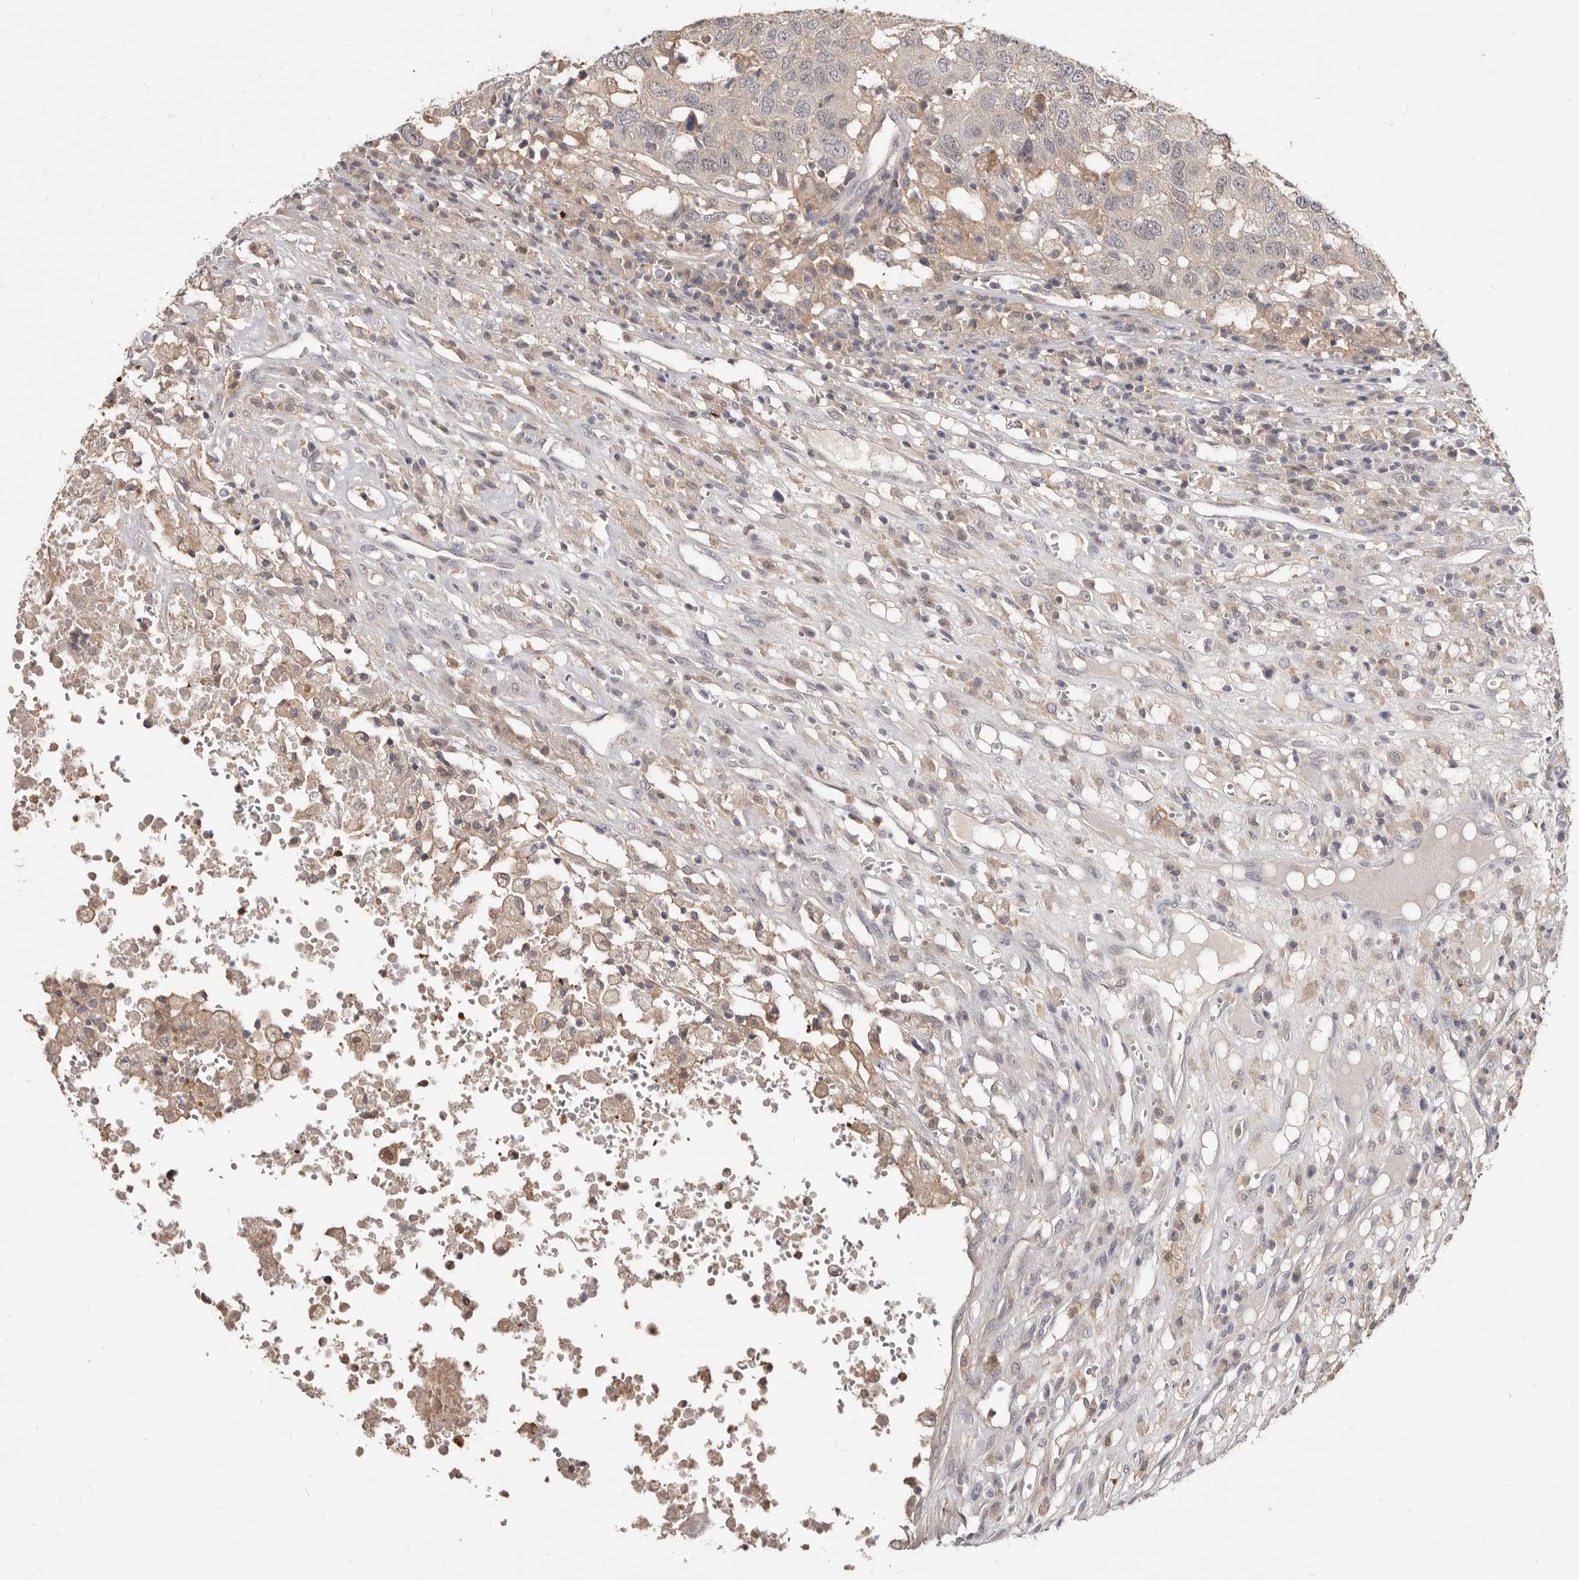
{"staining": {"intensity": "negative", "quantity": "none", "location": "none"}, "tissue": "head and neck cancer", "cell_type": "Tumor cells", "image_type": "cancer", "snomed": [{"axis": "morphology", "description": "Squamous cell carcinoma, NOS"}, {"axis": "topography", "description": "Head-Neck"}], "caption": "Immunohistochemistry (IHC) photomicrograph of head and neck cancer (squamous cell carcinoma) stained for a protein (brown), which shows no staining in tumor cells. Brightfield microscopy of immunohistochemistry (IHC) stained with DAB (3,3'-diaminobenzidine) (brown) and hematoxylin (blue), captured at high magnification.", "gene": "TC2N", "patient": {"sex": "male", "age": 66}}